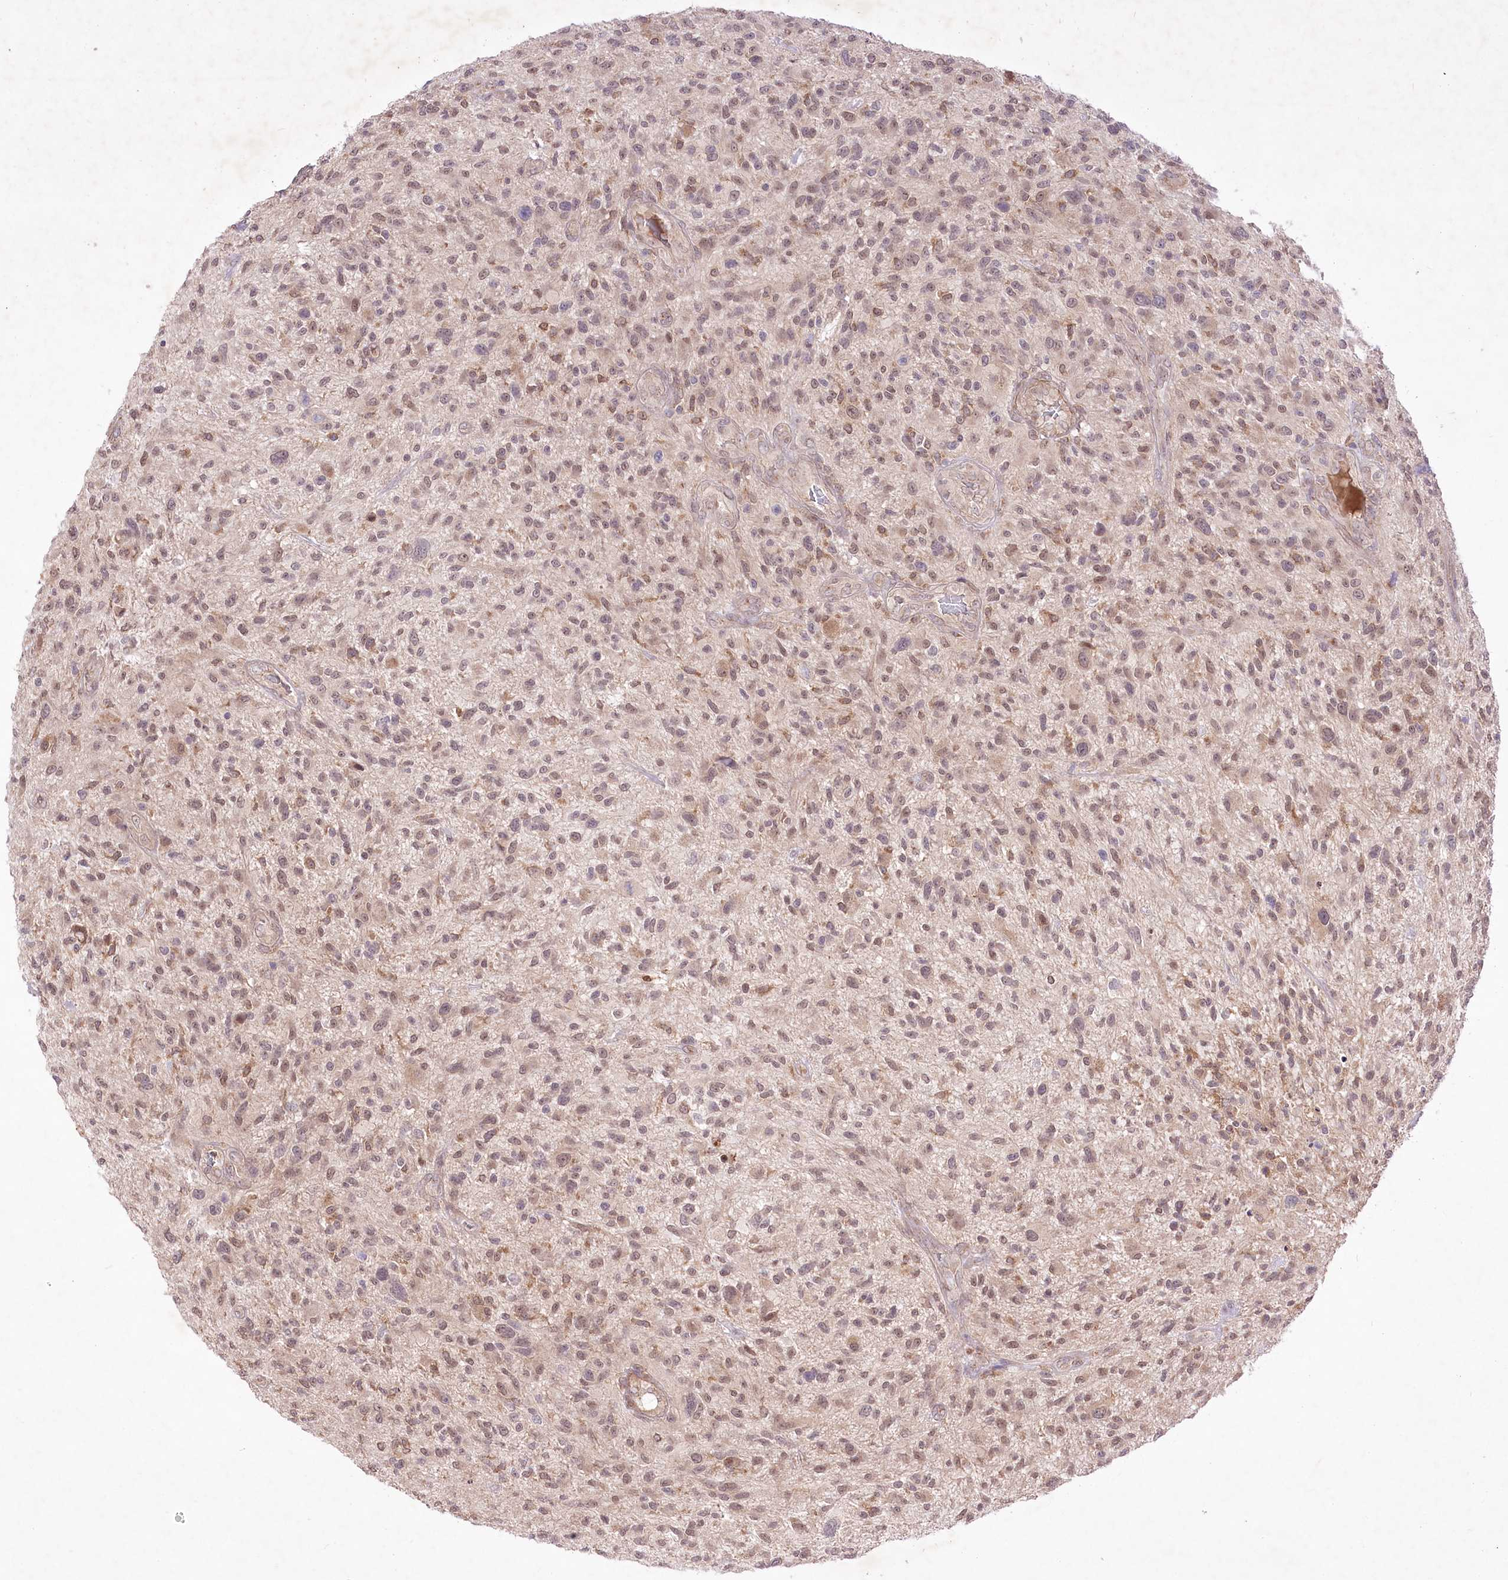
{"staining": {"intensity": "moderate", "quantity": ">75%", "location": "cytoplasmic/membranous,nuclear"}, "tissue": "glioma", "cell_type": "Tumor cells", "image_type": "cancer", "snomed": [{"axis": "morphology", "description": "Glioma, malignant, High grade"}, {"axis": "topography", "description": "Brain"}], "caption": "This is an image of immunohistochemistry (IHC) staining of glioma, which shows moderate staining in the cytoplasmic/membranous and nuclear of tumor cells.", "gene": "HELT", "patient": {"sex": "male", "age": 47}}